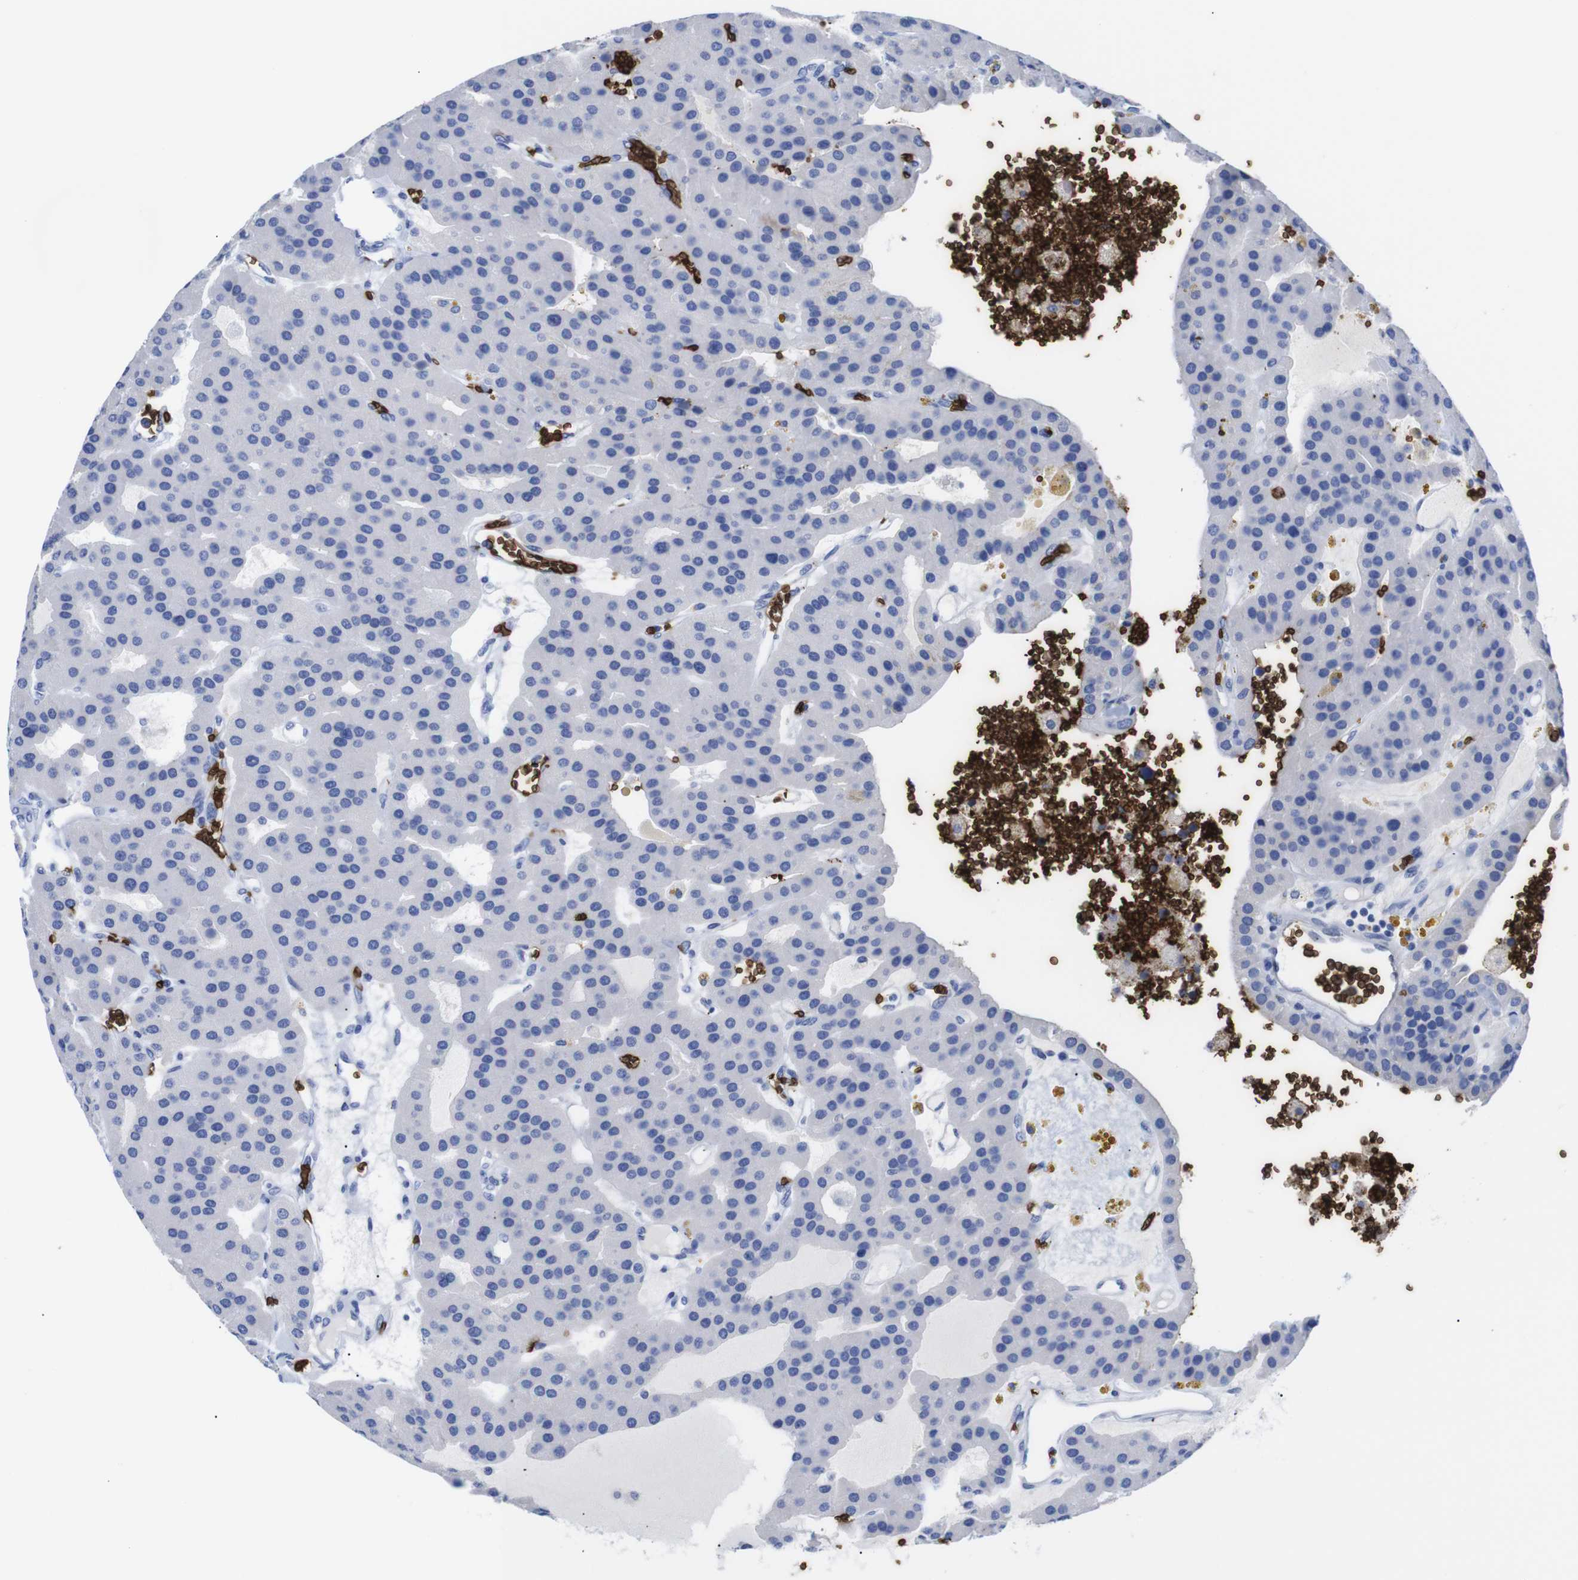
{"staining": {"intensity": "negative", "quantity": "none", "location": "none"}, "tissue": "parathyroid gland", "cell_type": "Glandular cells", "image_type": "normal", "snomed": [{"axis": "morphology", "description": "Normal tissue, NOS"}, {"axis": "morphology", "description": "Adenoma, NOS"}, {"axis": "topography", "description": "Parathyroid gland"}], "caption": "Human parathyroid gland stained for a protein using immunohistochemistry shows no staining in glandular cells.", "gene": "S1PR2", "patient": {"sex": "female", "age": 86}}